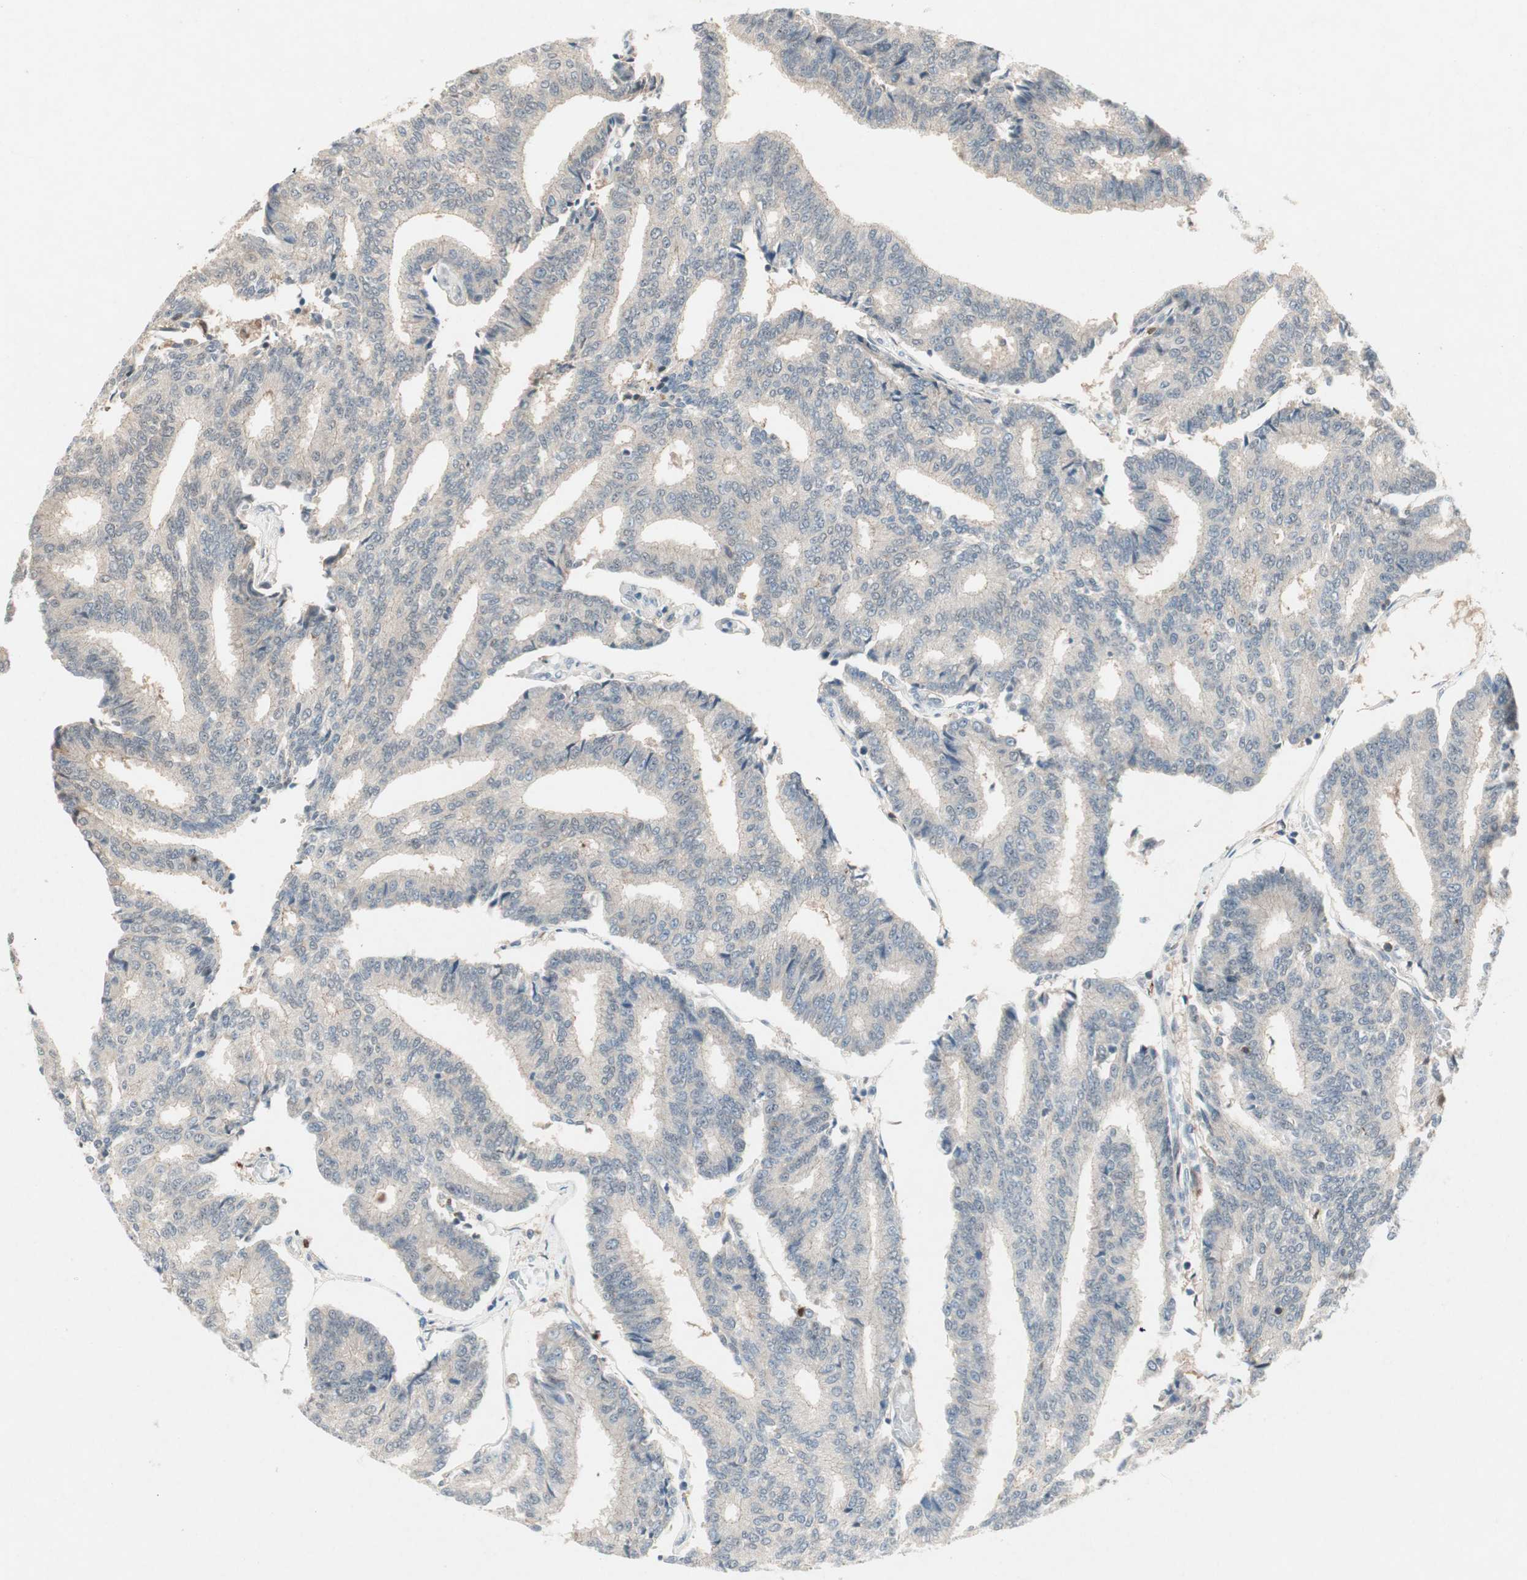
{"staining": {"intensity": "weak", "quantity": "25%-75%", "location": "cytoplasmic/membranous"}, "tissue": "prostate cancer", "cell_type": "Tumor cells", "image_type": "cancer", "snomed": [{"axis": "morphology", "description": "Adenocarcinoma, High grade"}, {"axis": "topography", "description": "Prostate"}], "caption": "Immunohistochemistry of human prostate adenocarcinoma (high-grade) displays low levels of weak cytoplasmic/membranous staining in approximately 25%-75% of tumor cells.", "gene": "RTL6", "patient": {"sex": "male", "age": 55}}